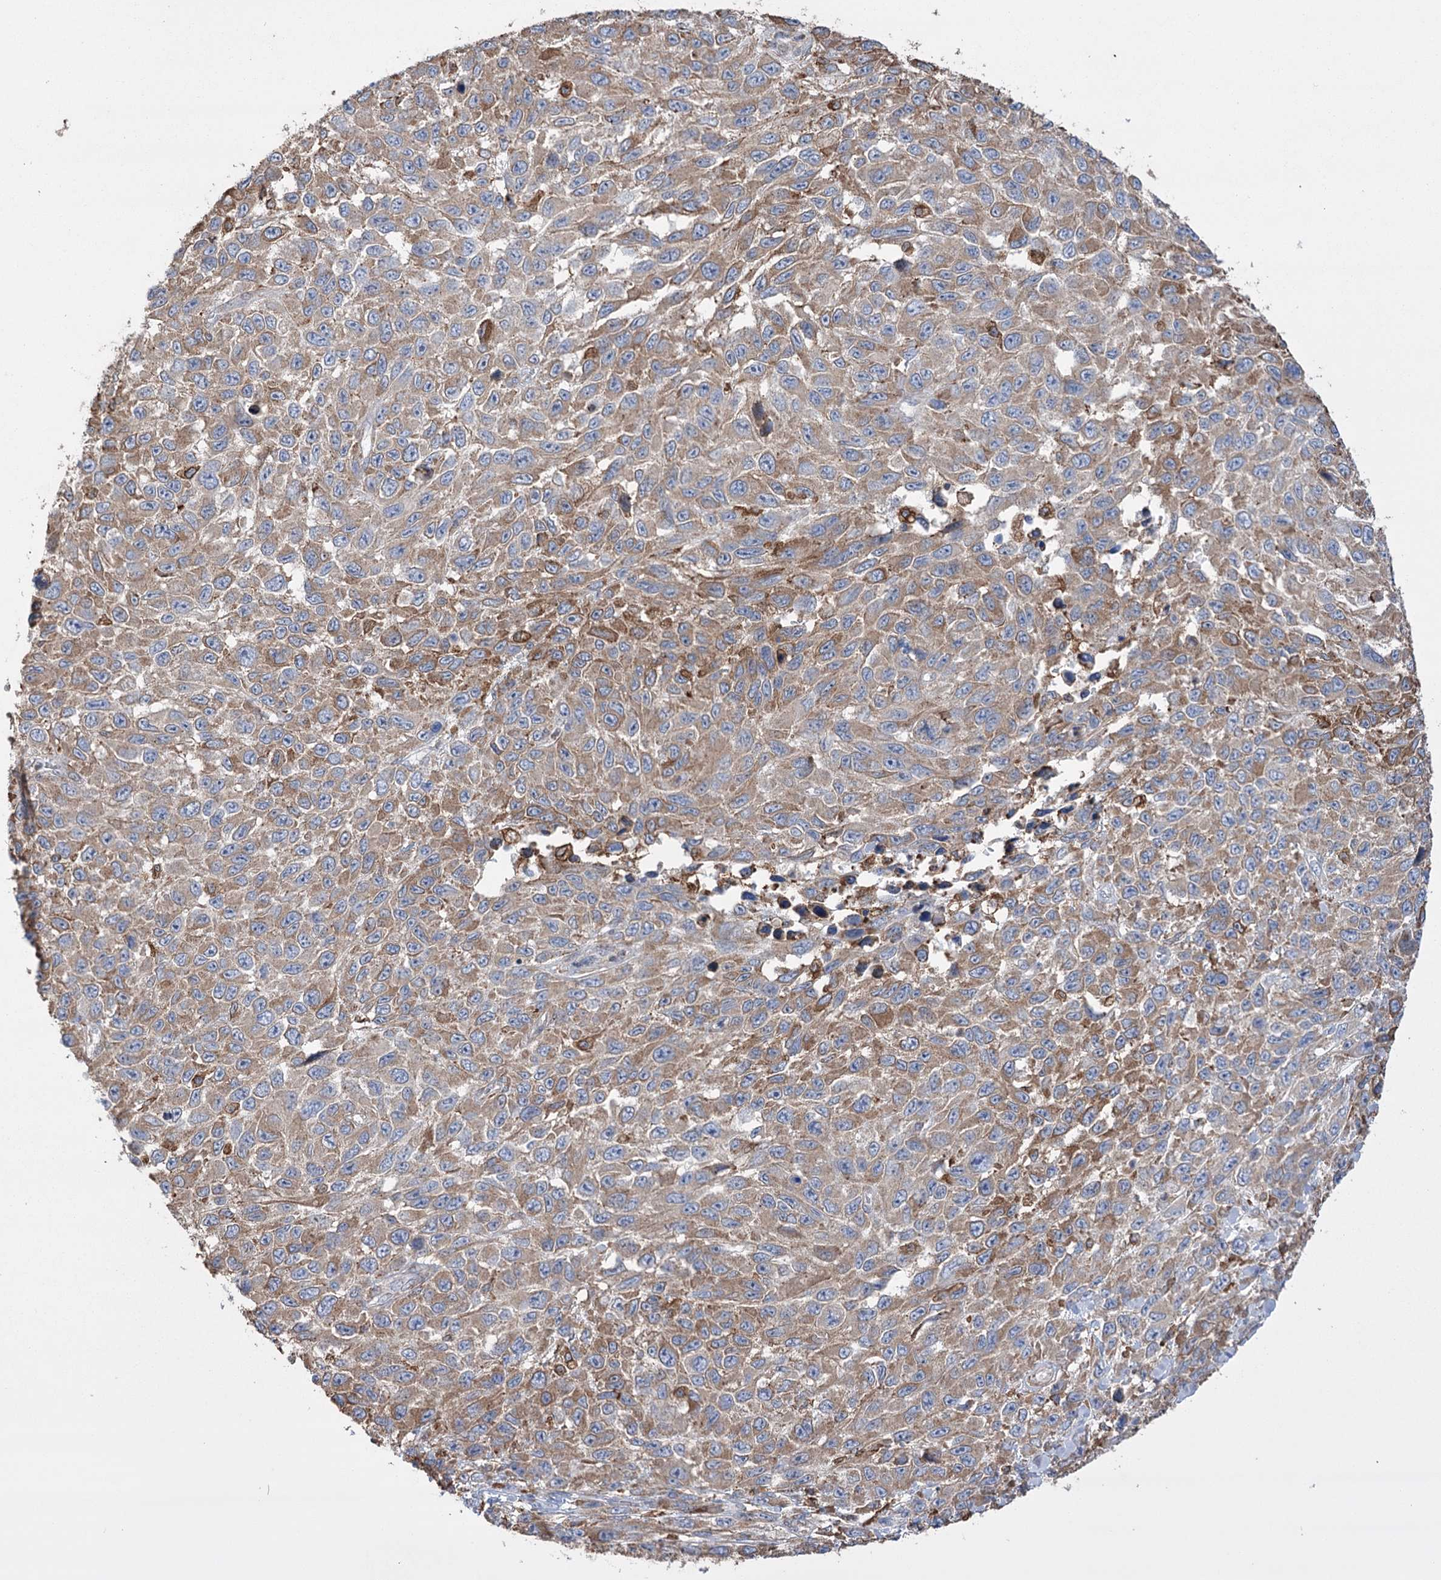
{"staining": {"intensity": "moderate", "quantity": ">75%", "location": "cytoplasmic/membranous"}, "tissue": "melanoma", "cell_type": "Tumor cells", "image_type": "cancer", "snomed": [{"axis": "morphology", "description": "Normal tissue, NOS"}, {"axis": "morphology", "description": "Malignant melanoma, NOS"}, {"axis": "topography", "description": "Skin"}], "caption": "Protein expression analysis of human melanoma reveals moderate cytoplasmic/membranous expression in approximately >75% of tumor cells.", "gene": "TRIM71", "patient": {"sex": "female", "age": 96}}